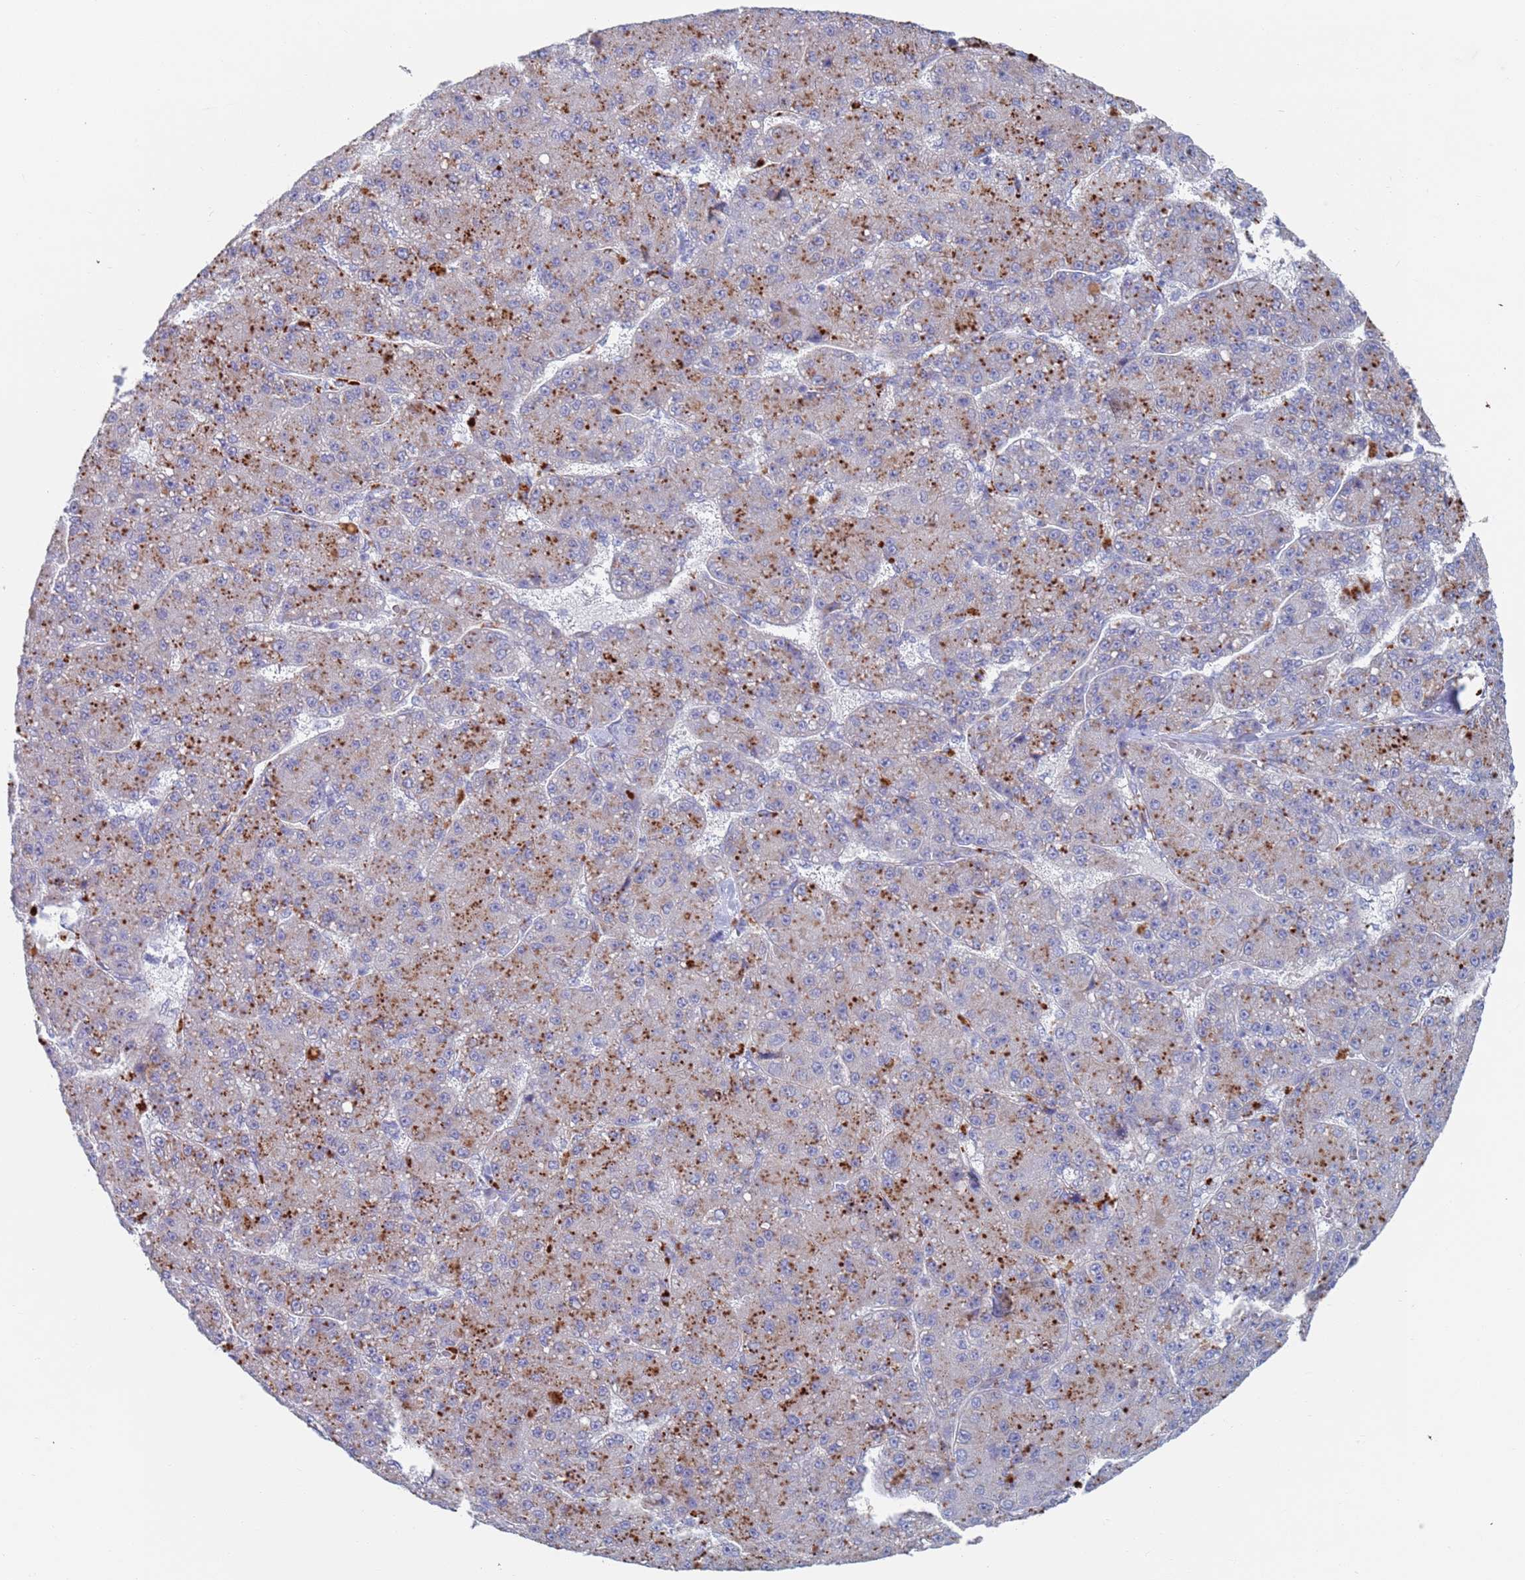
{"staining": {"intensity": "moderate", "quantity": ">75%", "location": "cytoplasmic/membranous"}, "tissue": "liver cancer", "cell_type": "Tumor cells", "image_type": "cancer", "snomed": [{"axis": "morphology", "description": "Carcinoma, Hepatocellular, NOS"}, {"axis": "topography", "description": "Liver"}], "caption": "Protein analysis of hepatocellular carcinoma (liver) tissue reveals moderate cytoplasmic/membranous positivity in about >75% of tumor cells.", "gene": "FUCA1", "patient": {"sex": "male", "age": 67}}